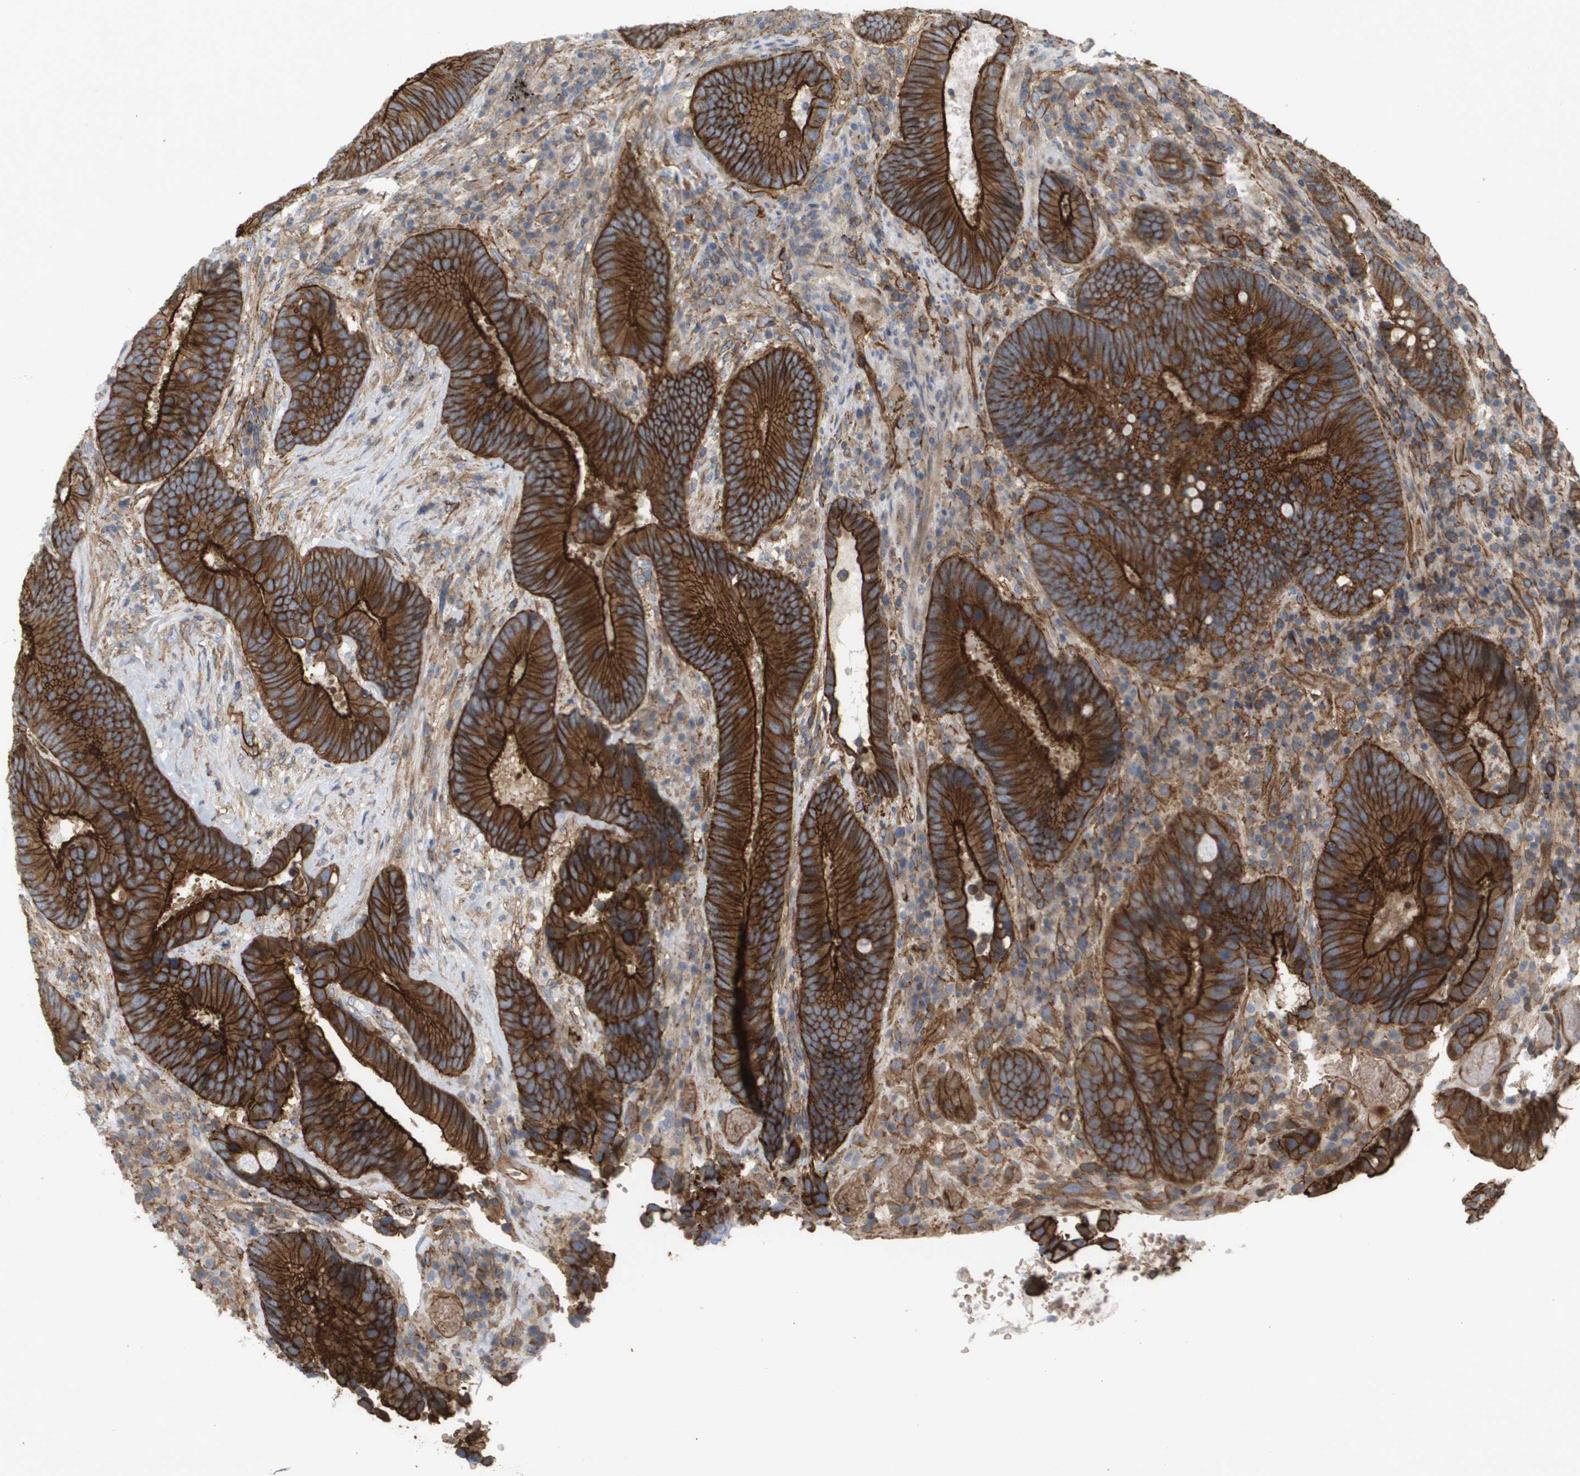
{"staining": {"intensity": "strong", "quantity": ">75%", "location": "cytoplasmic/membranous"}, "tissue": "colorectal cancer", "cell_type": "Tumor cells", "image_type": "cancer", "snomed": [{"axis": "morphology", "description": "Adenocarcinoma, NOS"}, {"axis": "topography", "description": "Rectum"}], "caption": "Colorectal adenocarcinoma stained with DAB (3,3'-diaminobenzidine) immunohistochemistry exhibits high levels of strong cytoplasmic/membranous positivity in approximately >75% of tumor cells. Nuclei are stained in blue.", "gene": "SGMS2", "patient": {"sex": "male", "age": 51}}